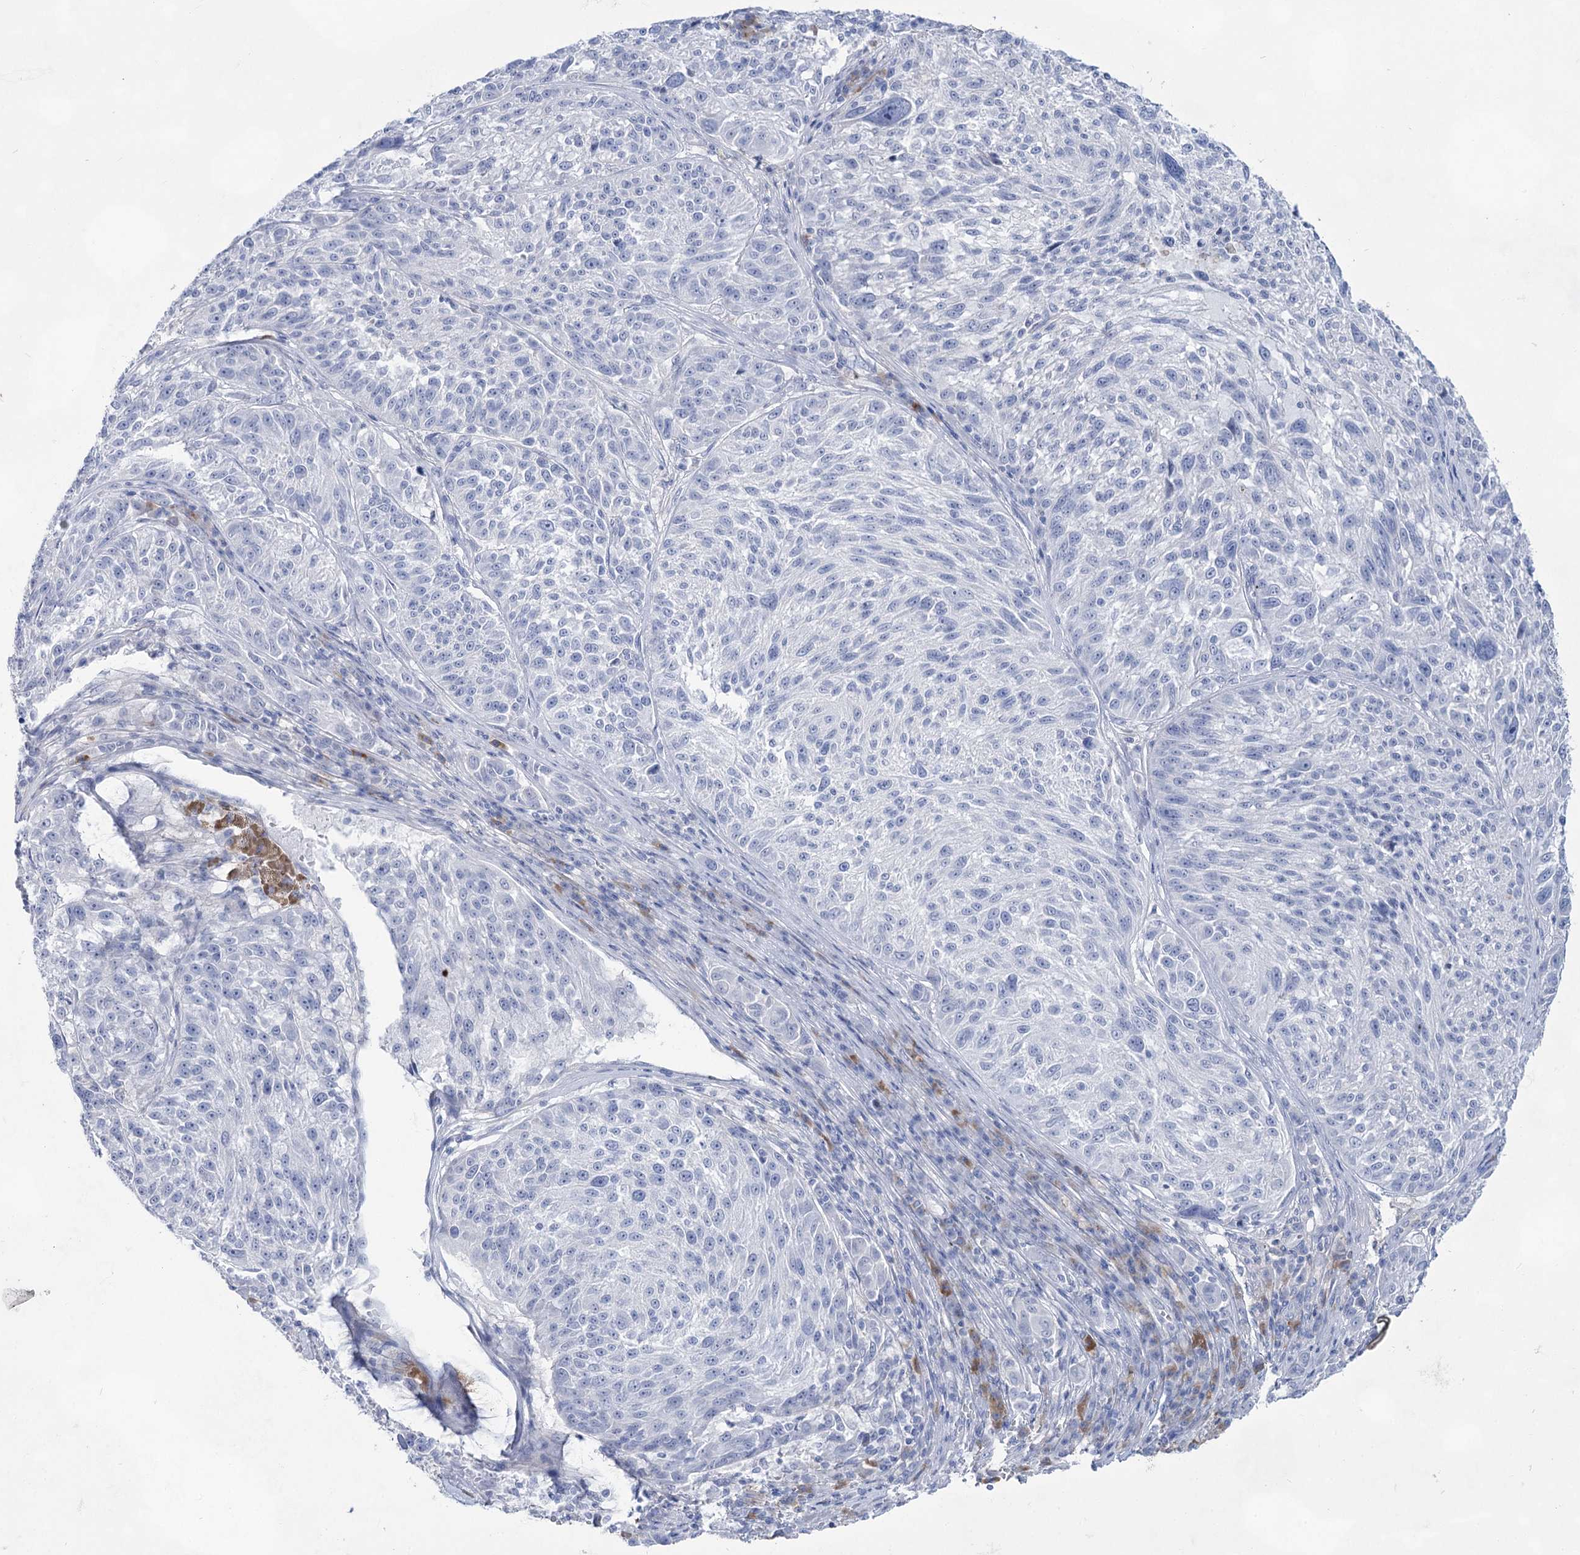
{"staining": {"intensity": "negative", "quantity": "none", "location": "none"}, "tissue": "melanoma", "cell_type": "Tumor cells", "image_type": "cancer", "snomed": [{"axis": "morphology", "description": "Malignant melanoma, NOS"}, {"axis": "topography", "description": "Skin"}], "caption": "Immunohistochemistry of malignant melanoma displays no staining in tumor cells. (Brightfield microscopy of DAB (3,3'-diaminobenzidine) immunohistochemistry (IHC) at high magnification).", "gene": "ACRV1", "patient": {"sex": "male", "age": 53}}